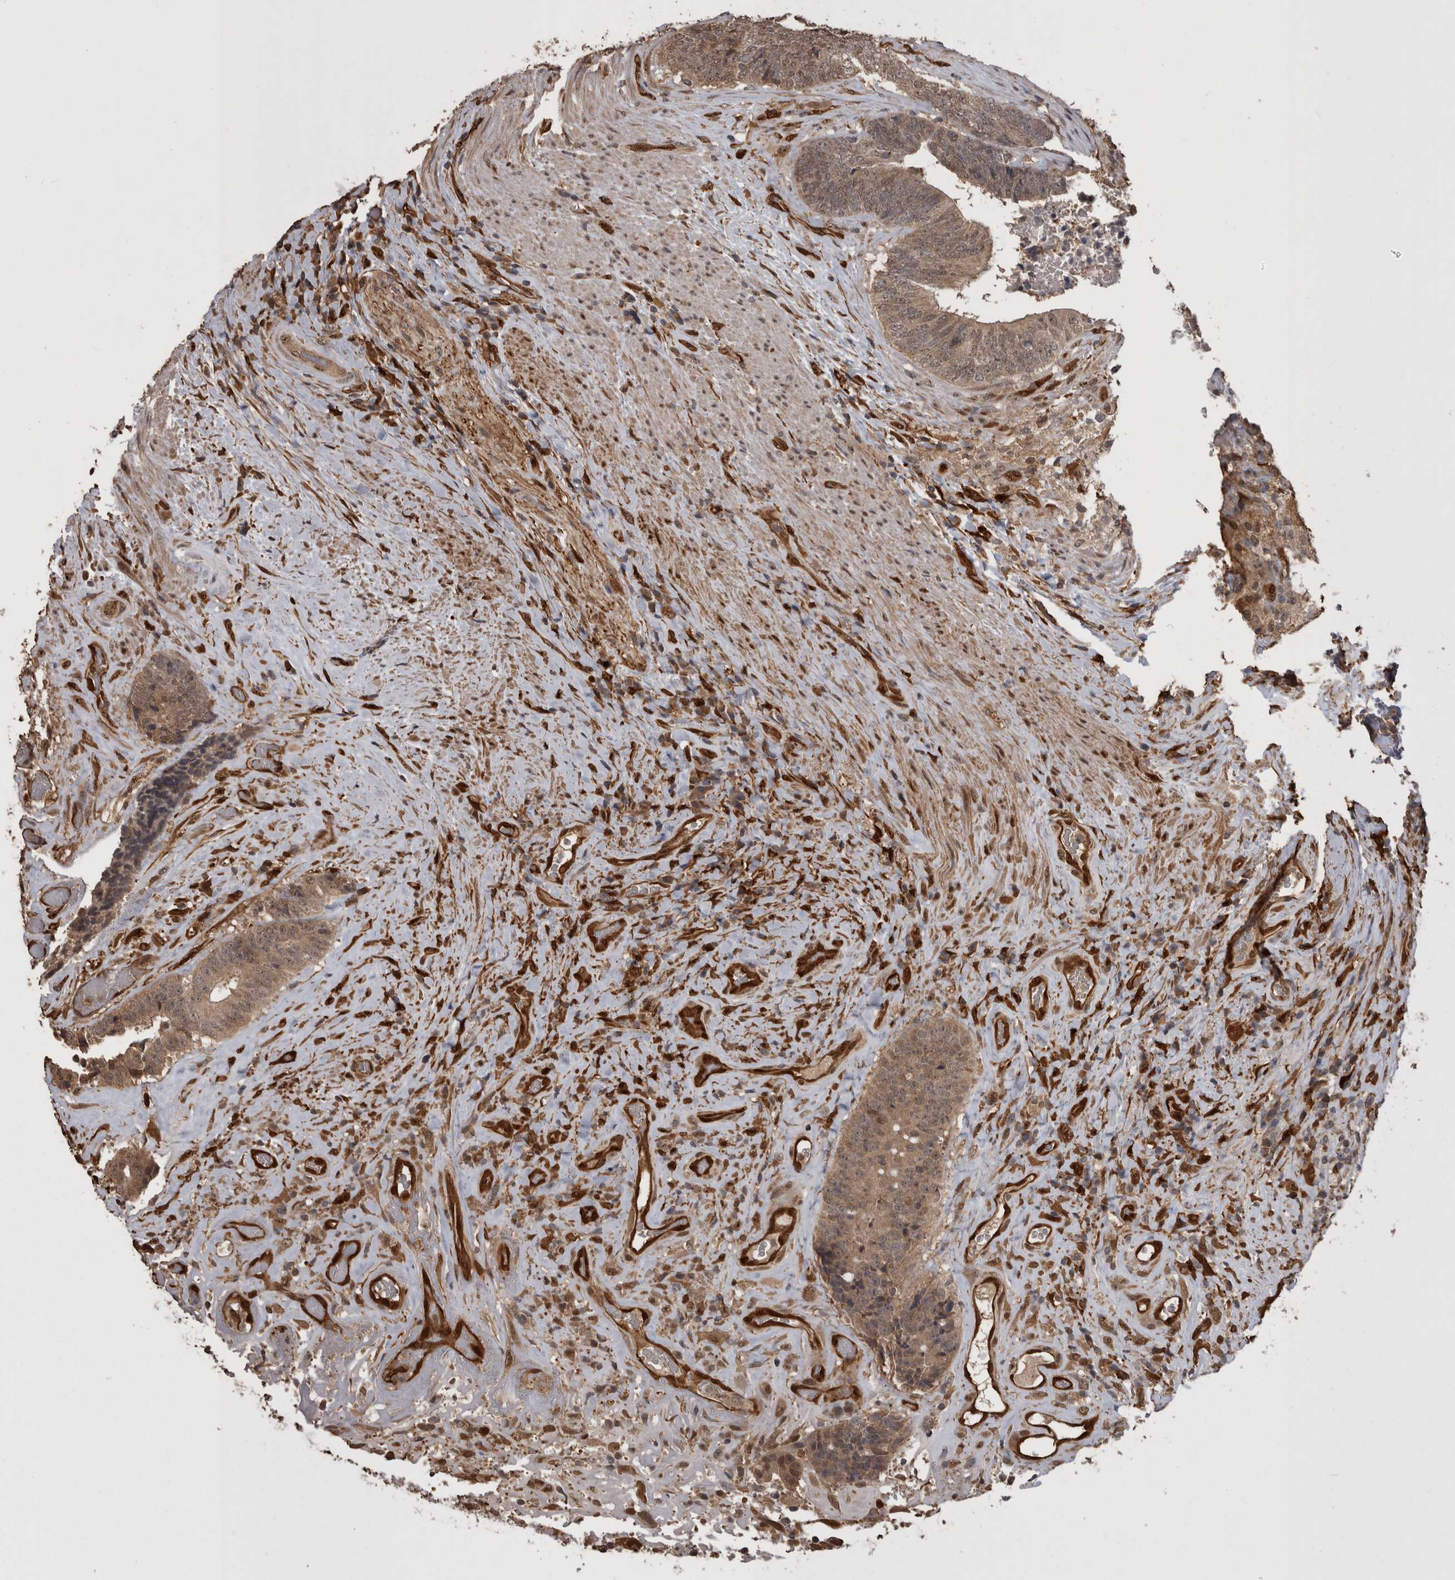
{"staining": {"intensity": "weak", "quantity": ">75%", "location": "cytoplasmic/membranous"}, "tissue": "colorectal cancer", "cell_type": "Tumor cells", "image_type": "cancer", "snomed": [{"axis": "morphology", "description": "Adenocarcinoma, NOS"}, {"axis": "topography", "description": "Rectum"}], "caption": "Colorectal cancer stained with a protein marker exhibits weak staining in tumor cells.", "gene": "LXN", "patient": {"sex": "male", "age": 72}}